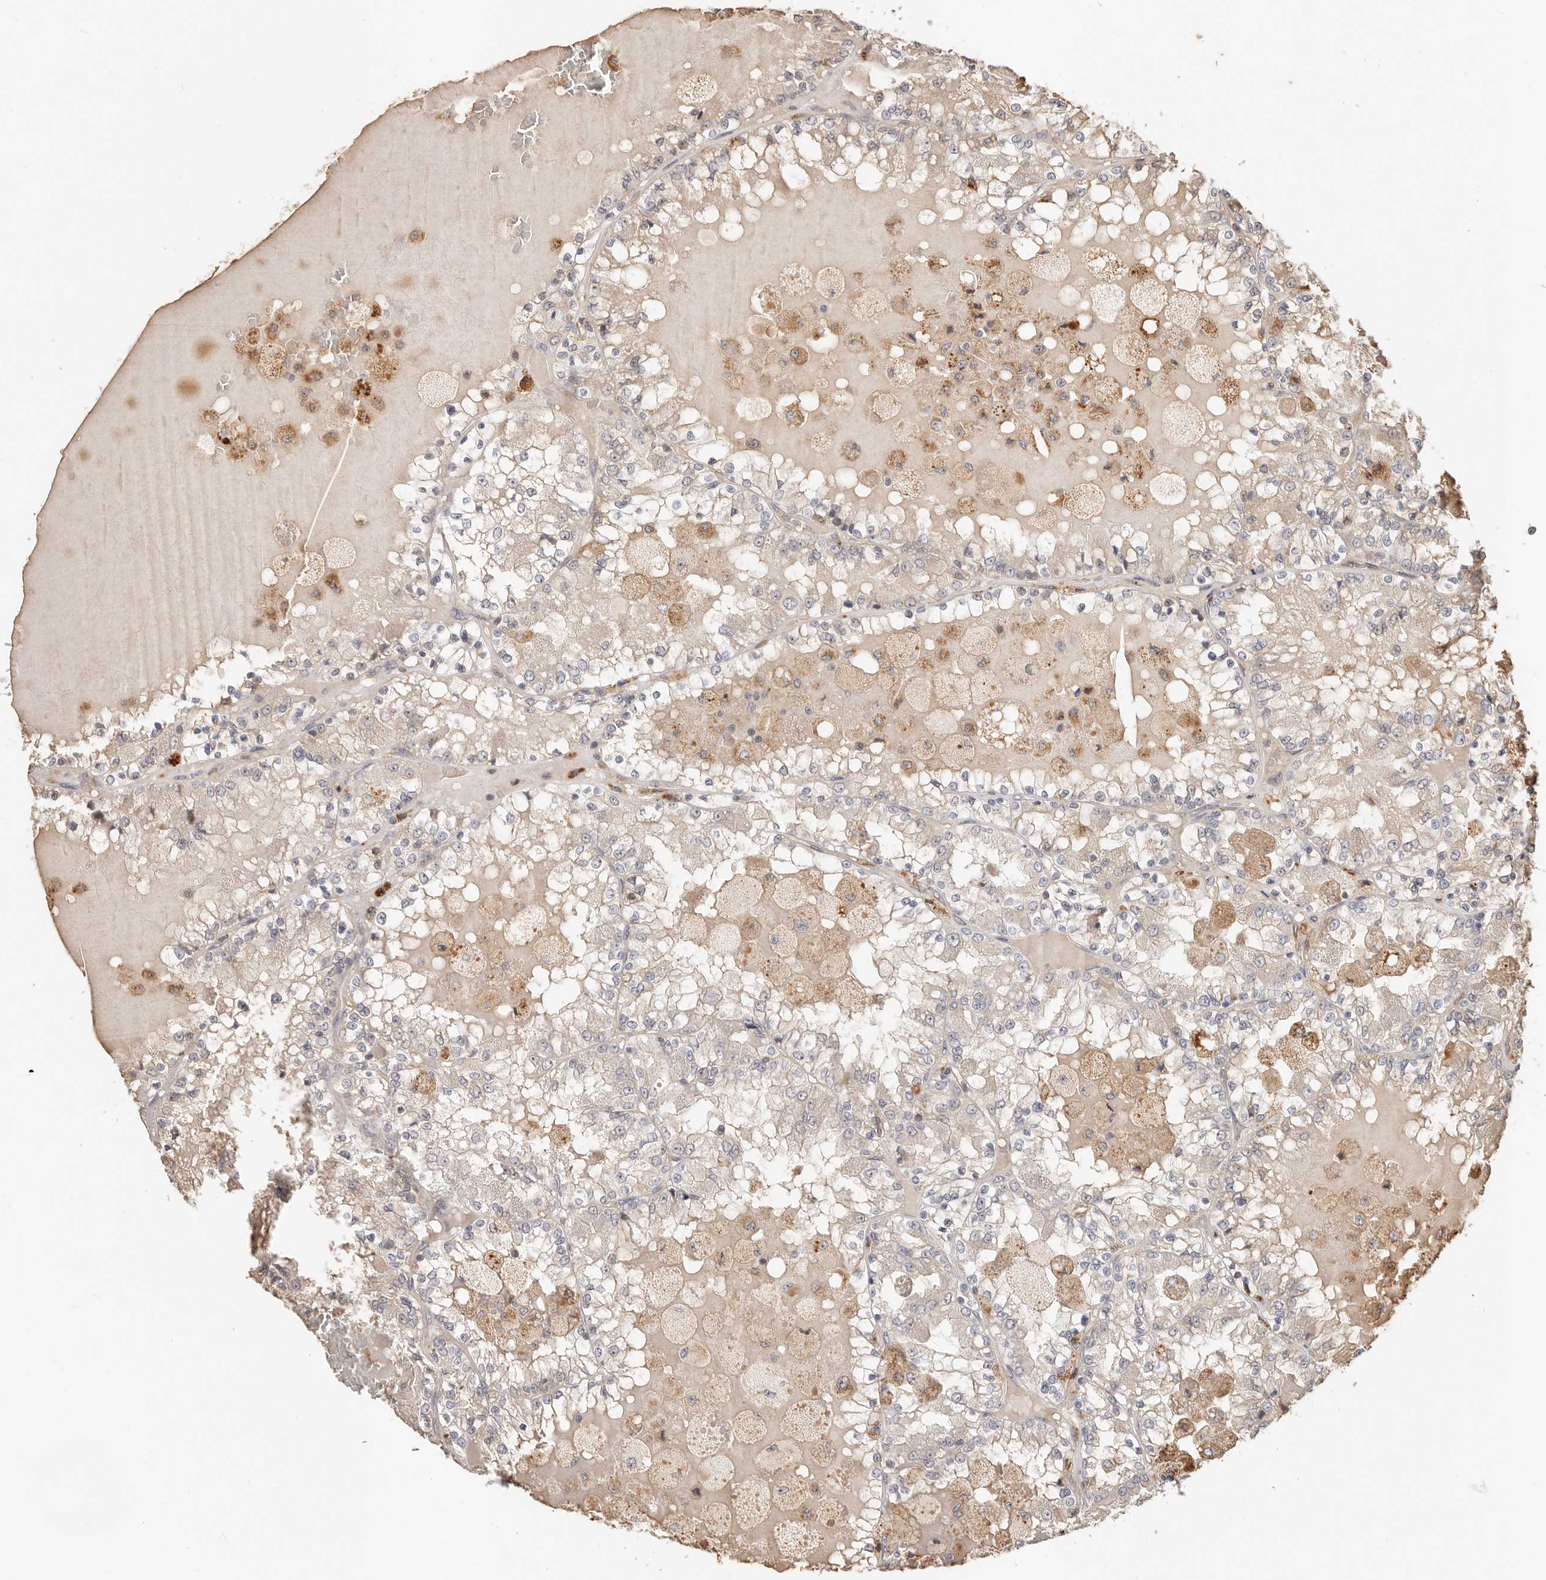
{"staining": {"intensity": "negative", "quantity": "none", "location": "none"}, "tissue": "renal cancer", "cell_type": "Tumor cells", "image_type": "cancer", "snomed": [{"axis": "morphology", "description": "Adenocarcinoma, NOS"}, {"axis": "topography", "description": "Kidney"}], "caption": "DAB (3,3'-diaminobenzidine) immunohistochemical staining of renal cancer (adenocarcinoma) shows no significant positivity in tumor cells.", "gene": "ZRANB1", "patient": {"sex": "female", "age": 56}}